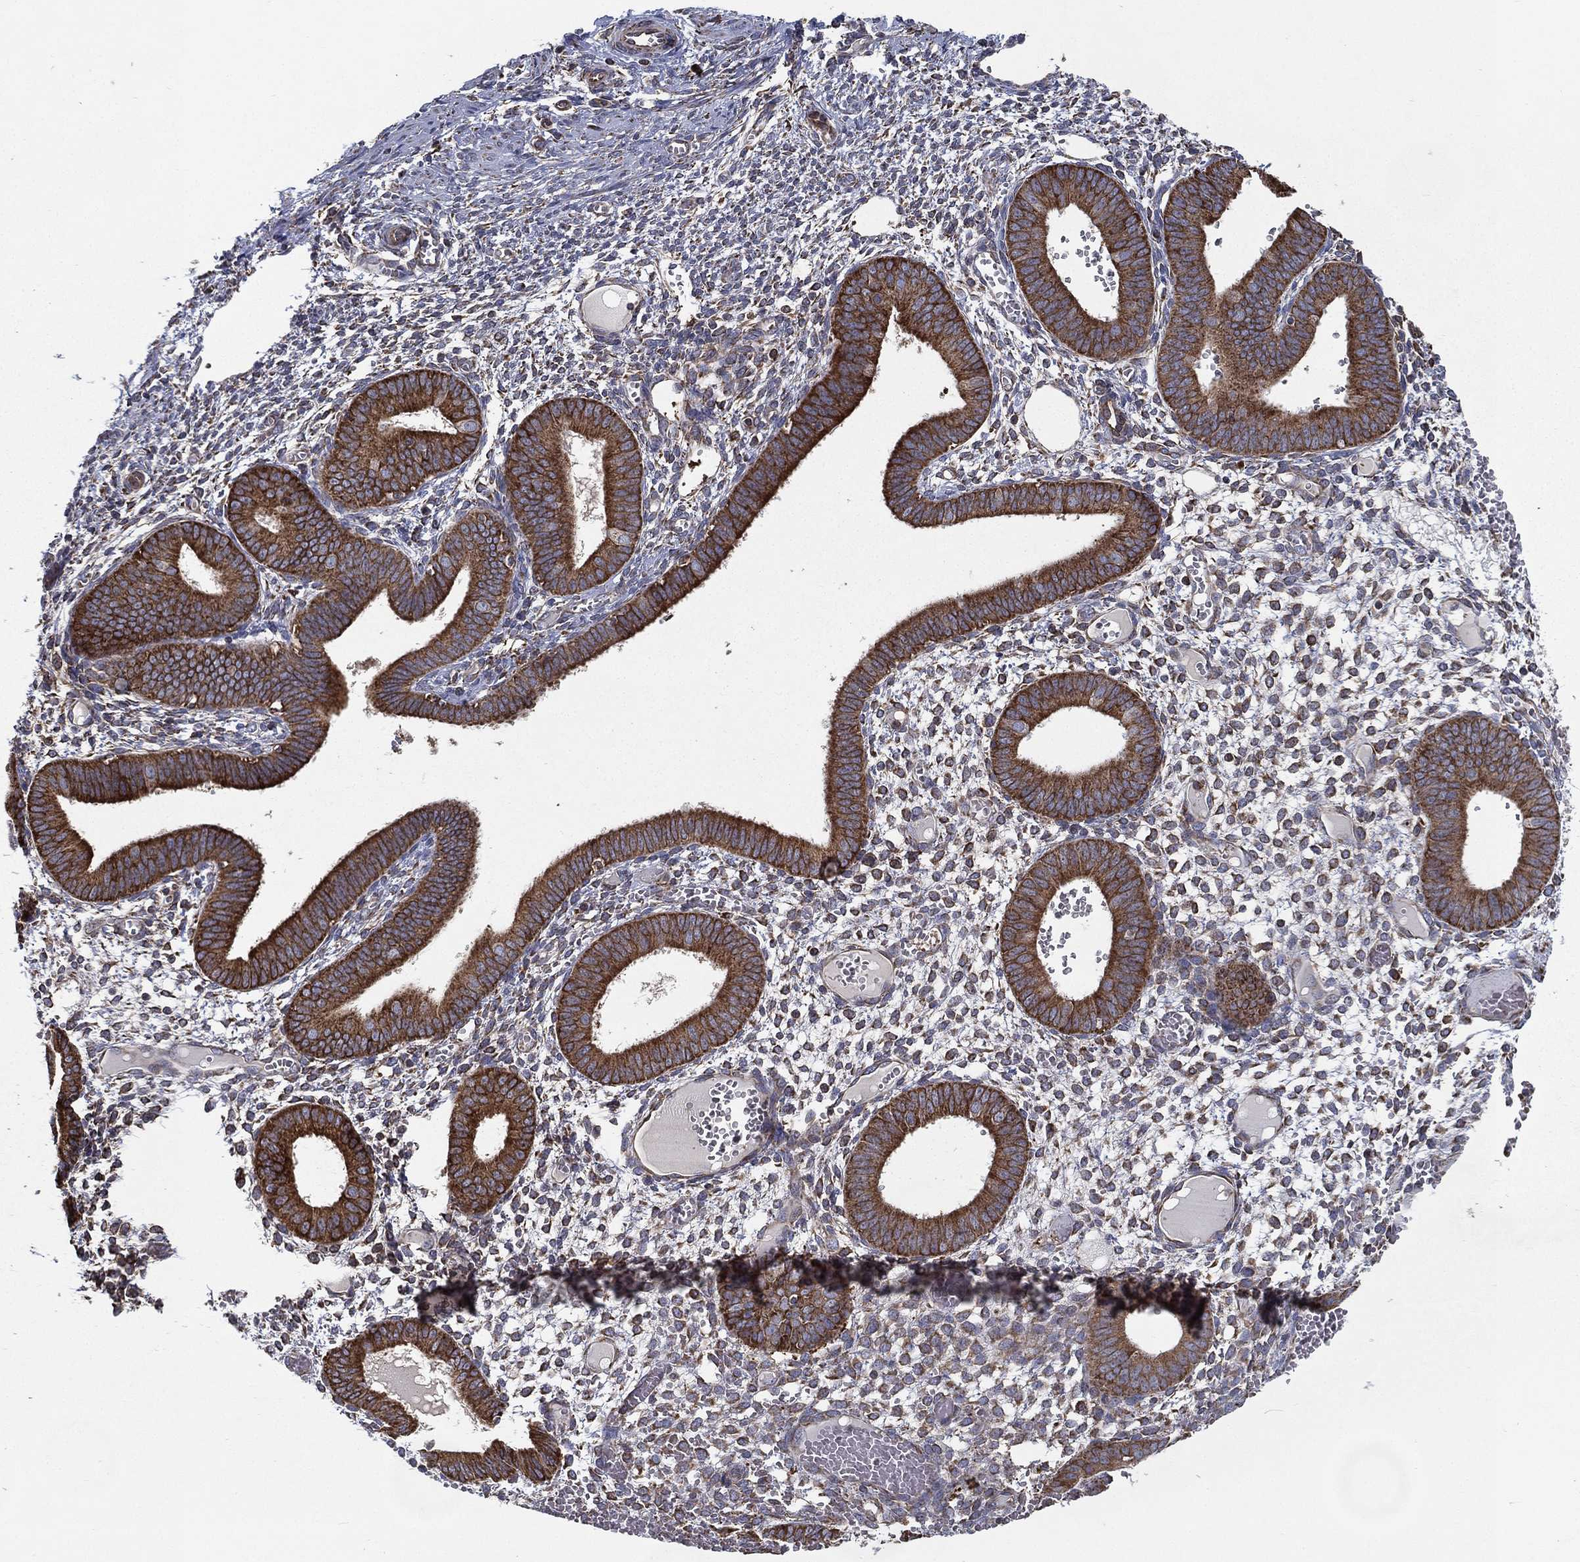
{"staining": {"intensity": "moderate", "quantity": "<25%", "location": "cytoplasmic/membranous"}, "tissue": "endometrium", "cell_type": "Cells in endometrial stroma", "image_type": "normal", "snomed": [{"axis": "morphology", "description": "Normal tissue, NOS"}, {"axis": "topography", "description": "Endometrium"}], "caption": "This photomicrograph shows IHC staining of unremarkable endometrium, with low moderate cytoplasmic/membranous staining in approximately <25% of cells in endometrial stroma.", "gene": "MT", "patient": {"sex": "female", "age": 42}}